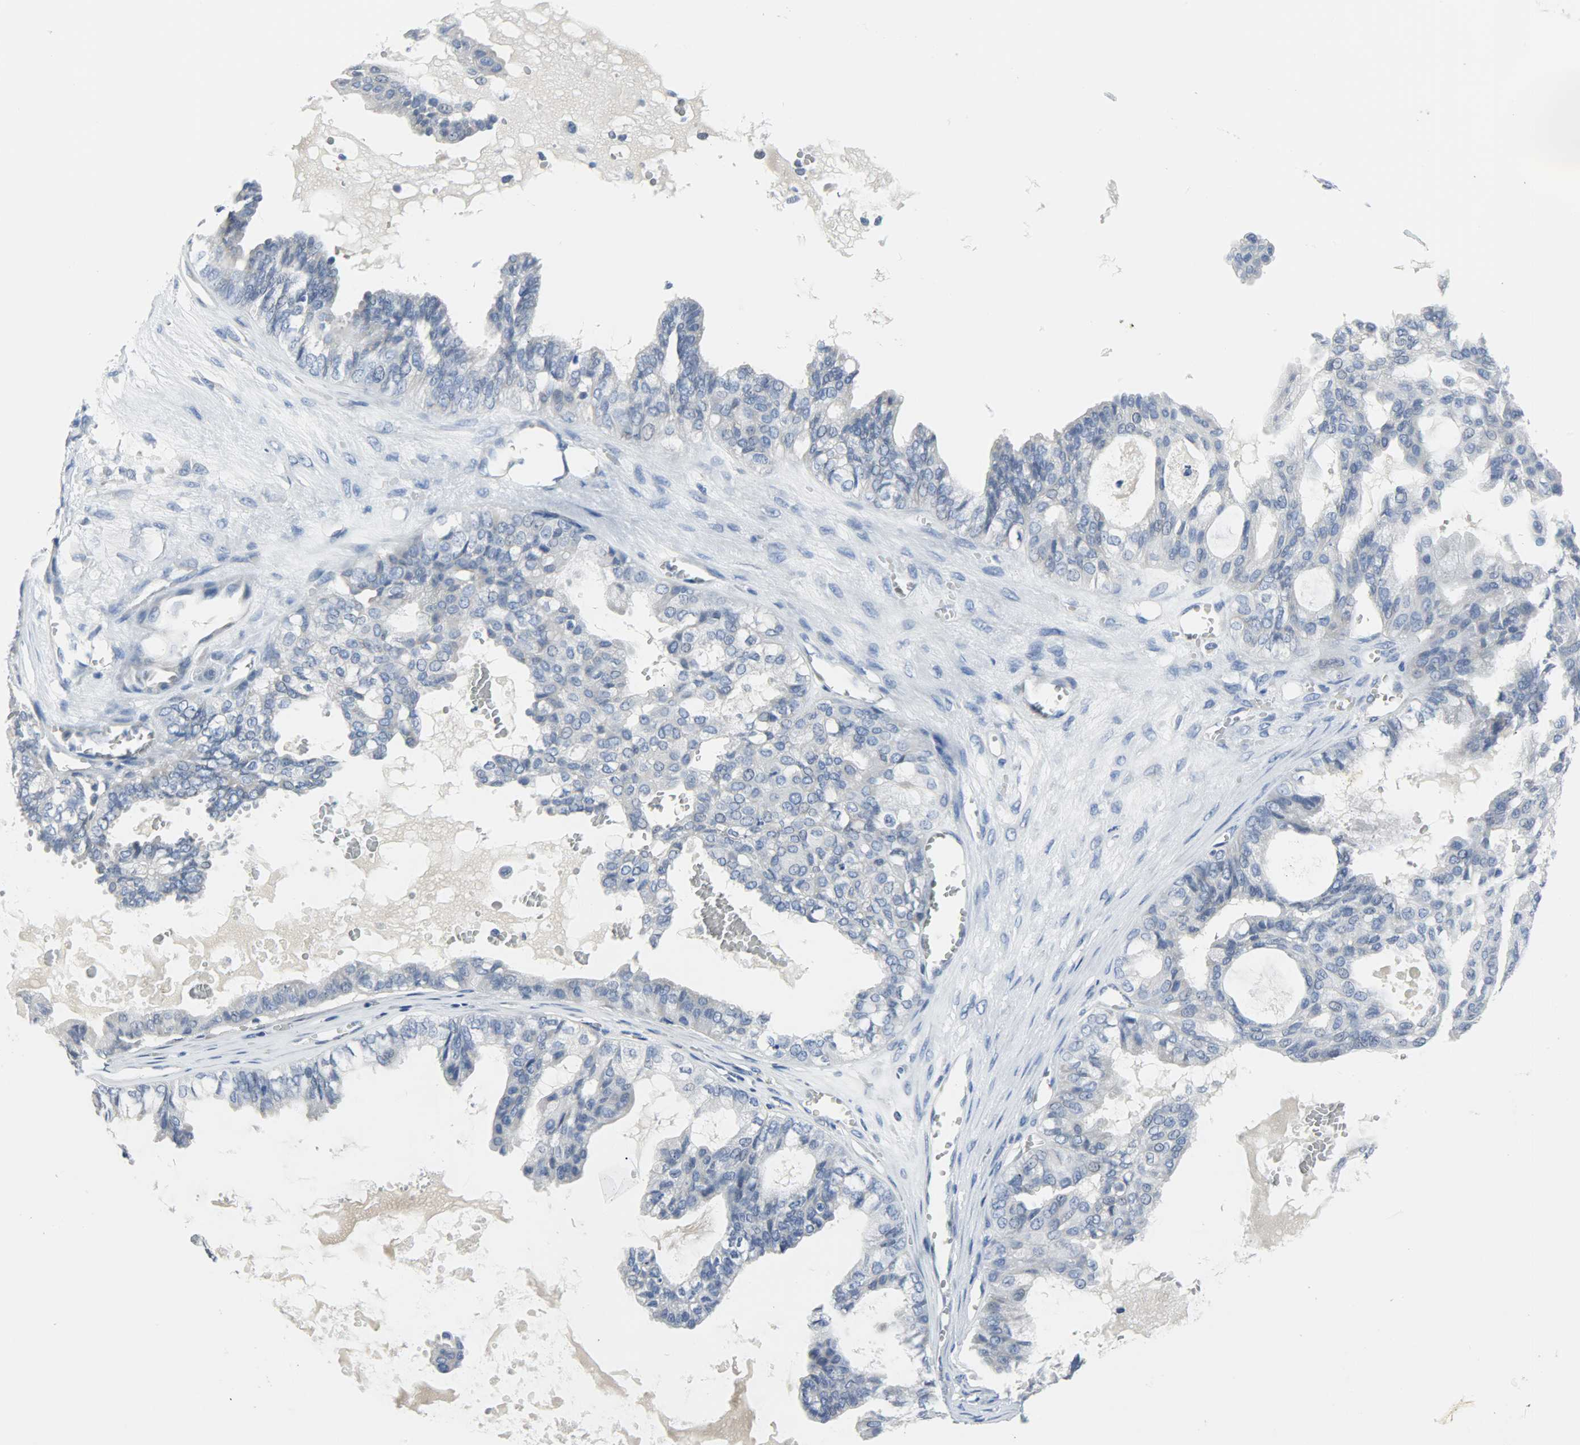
{"staining": {"intensity": "negative", "quantity": "none", "location": "none"}, "tissue": "ovarian cancer", "cell_type": "Tumor cells", "image_type": "cancer", "snomed": [{"axis": "morphology", "description": "Carcinoma, NOS"}, {"axis": "morphology", "description": "Carcinoma, endometroid"}, {"axis": "topography", "description": "Ovary"}], "caption": "Tumor cells are negative for protein expression in human ovarian cancer (carcinoma).", "gene": "CEBPE", "patient": {"sex": "female", "age": 50}}